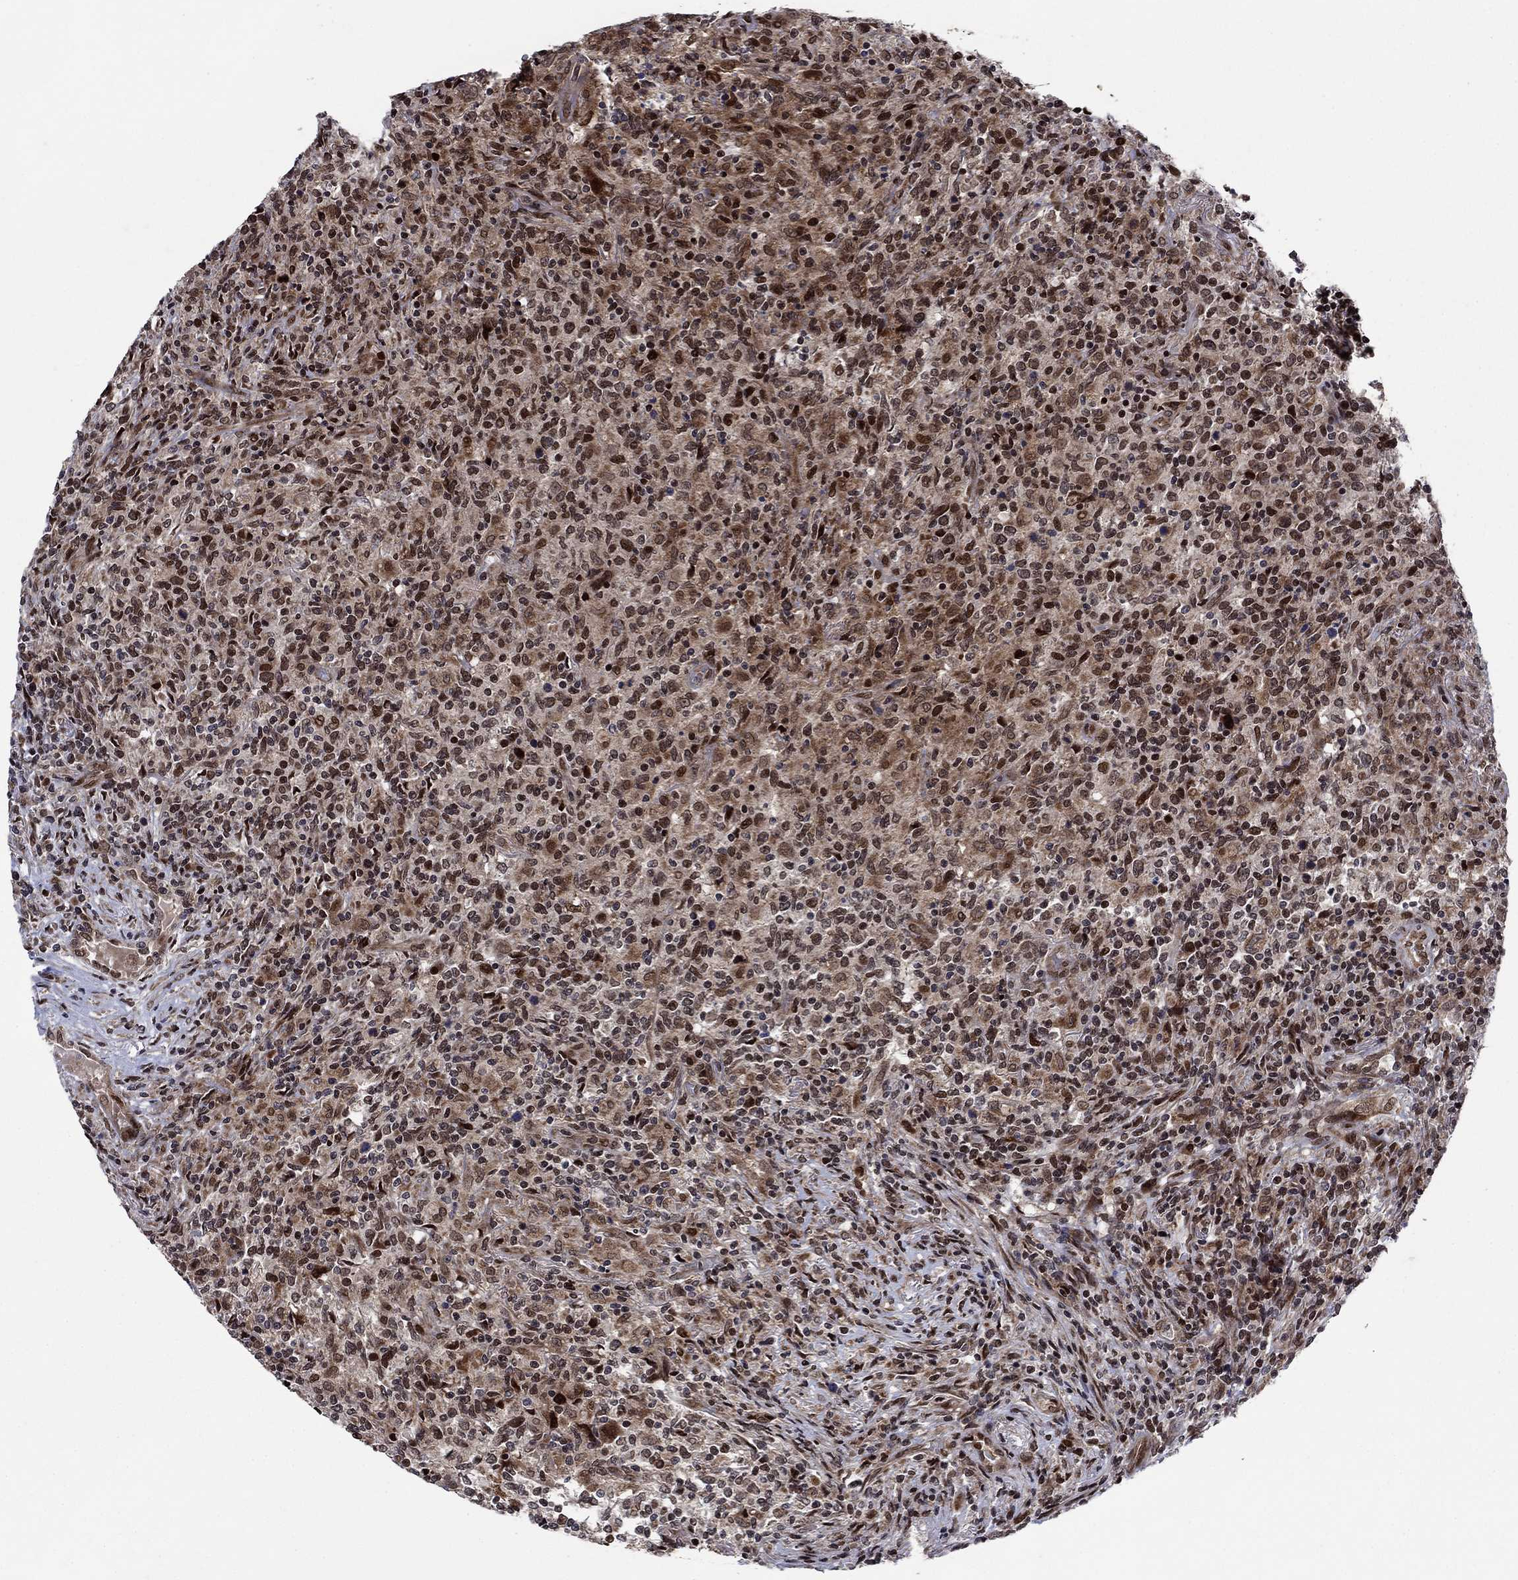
{"staining": {"intensity": "strong", "quantity": "25%-75%", "location": "cytoplasmic/membranous,nuclear"}, "tissue": "lymphoma", "cell_type": "Tumor cells", "image_type": "cancer", "snomed": [{"axis": "morphology", "description": "Malignant lymphoma, non-Hodgkin's type, High grade"}, {"axis": "topography", "description": "Lung"}], "caption": "Immunohistochemistry (DAB) staining of human malignant lymphoma, non-Hodgkin's type (high-grade) displays strong cytoplasmic/membranous and nuclear protein positivity in about 25%-75% of tumor cells. (DAB IHC with brightfield microscopy, high magnification).", "gene": "PRICKLE4", "patient": {"sex": "male", "age": 79}}